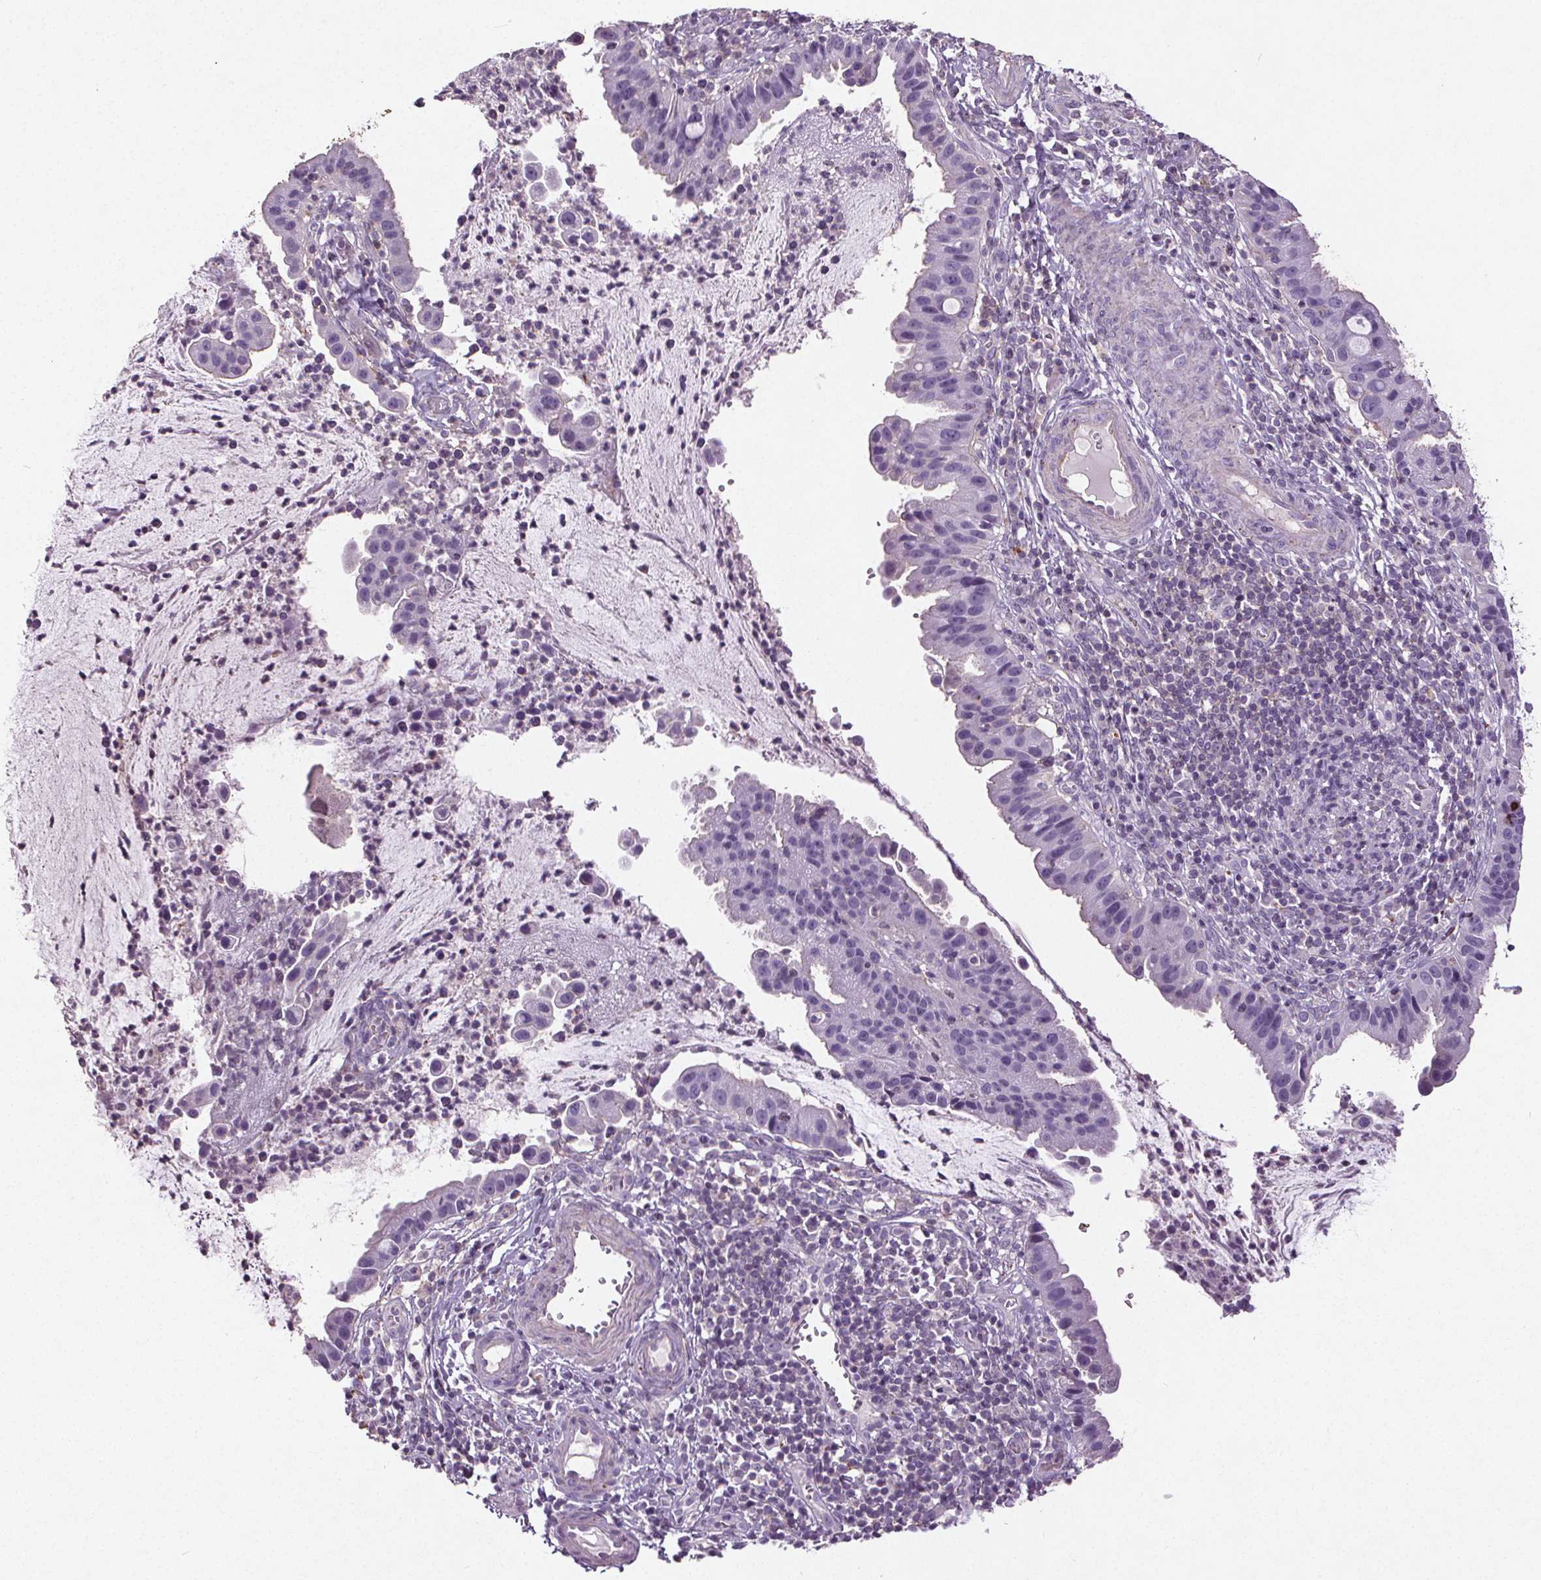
{"staining": {"intensity": "negative", "quantity": "none", "location": "none"}, "tissue": "cervical cancer", "cell_type": "Tumor cells", "image_type": "cancer", "snomed": [{"axis": "morphology", "description": "Adenocarcinoma, NOS"}, {"axis": "topography", "description": "Cervix"}], "caption": "Immunohistochemistry of cervical adenocarcinoma demonstrates no positivity in tumor cells.", "gene": "C19orf84", "patient": {"sex": "female", "age": 34}}